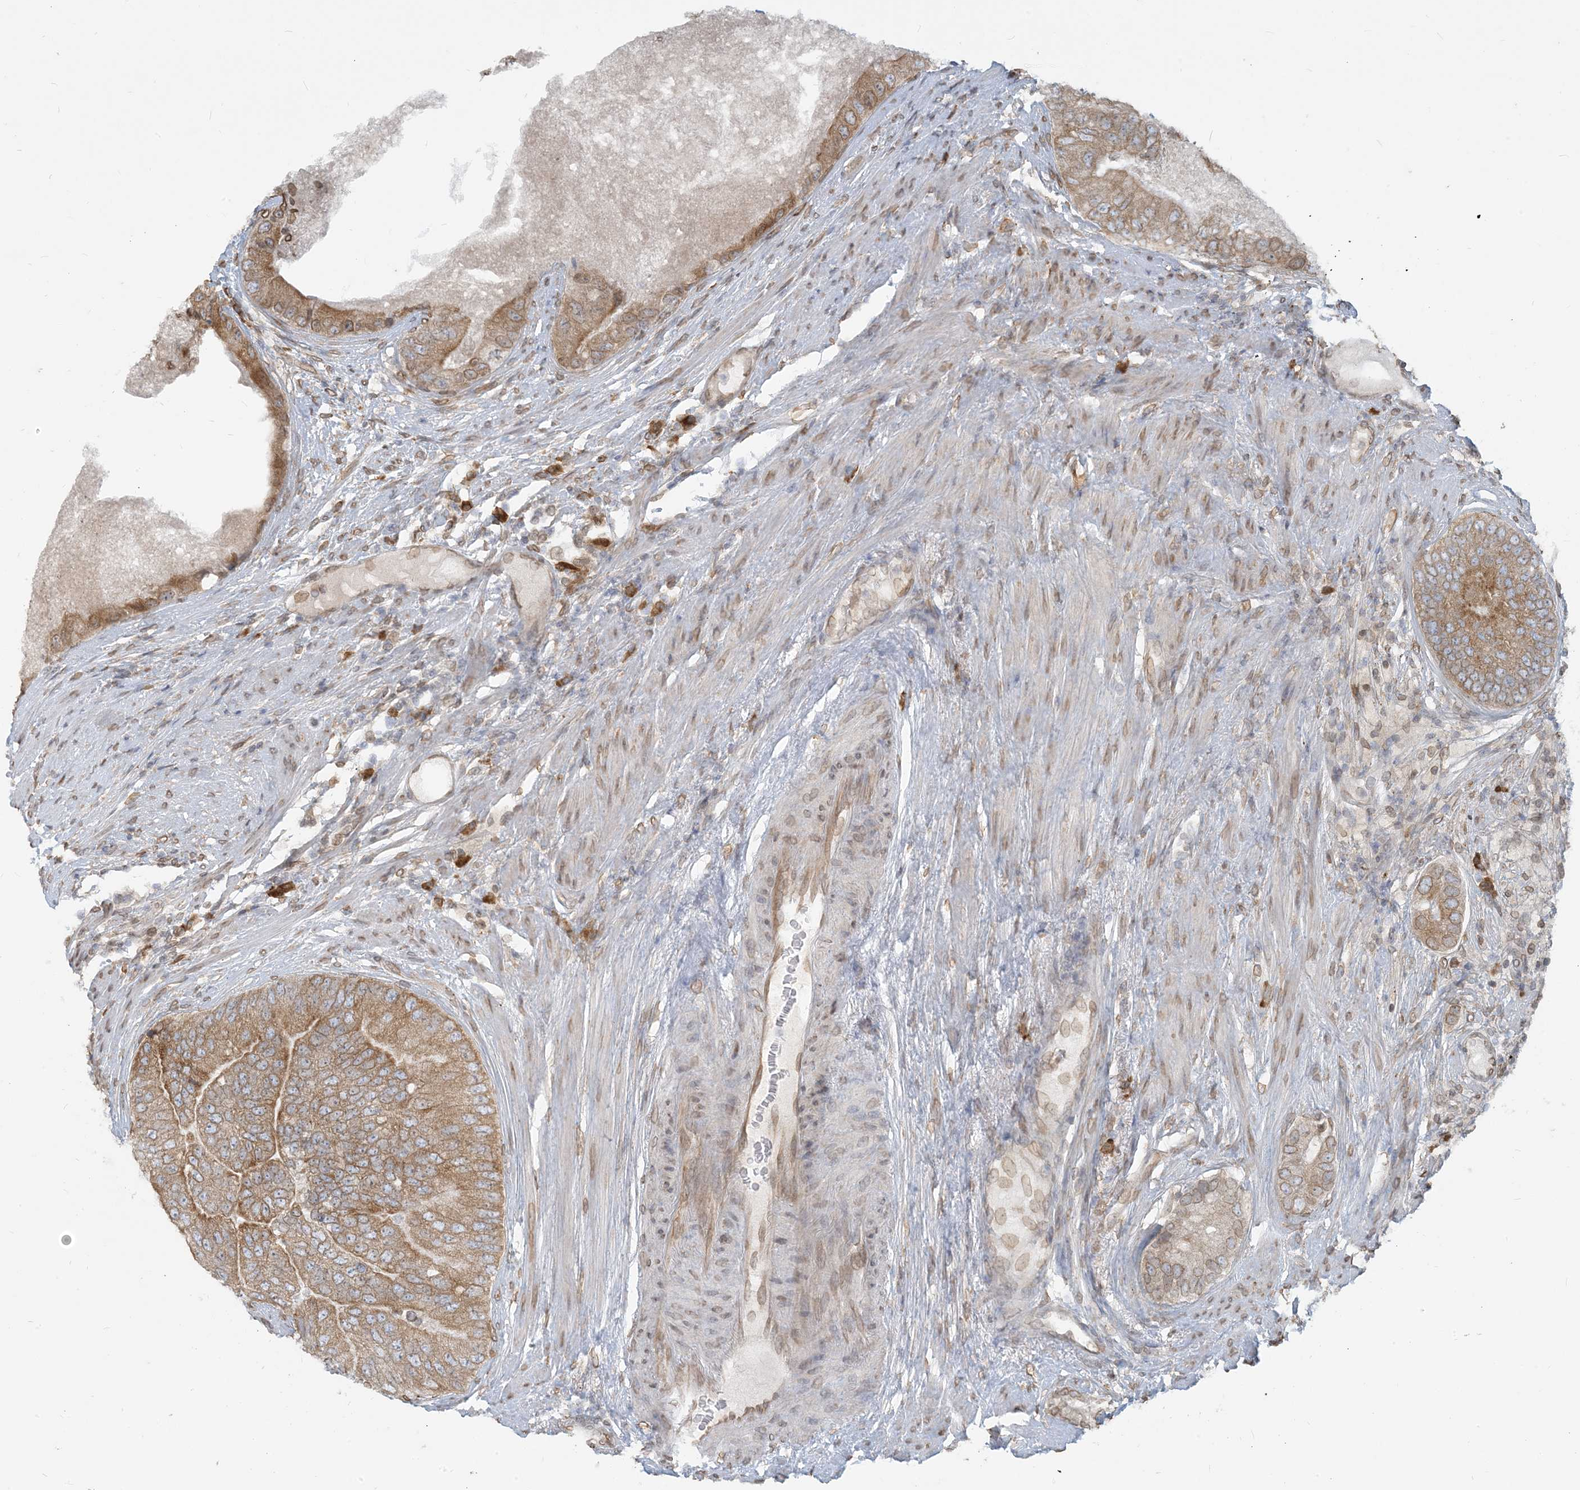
{"staining": {"intensity": "moderate", "quantity": ">75%", "location": "cytoplasmic/membranous"}, "tissue": "prostate cancer", "cell_type": "Tumor cells", "image_type": "cancer", "snomed": [{"axis": "morphology", "description": "Adenocarcinoma, High grade"}, {"axis": "topography", "description": "Prostate"}], "caption": "High-power microscopy captured an IHC histopathology image of prostate cancer (adenocarcinoma (high-grade)), revealing moderate cytoplasmic/membranous staining in about >75% of tumor cells. The staining was performed using DAB to visualize the protein expression in brown, while the nuclei were stained in blue with hematoxylin (Magnification: 20x).", "gene": "WWP1", "patient": {"sex": "male", "age": 70}}